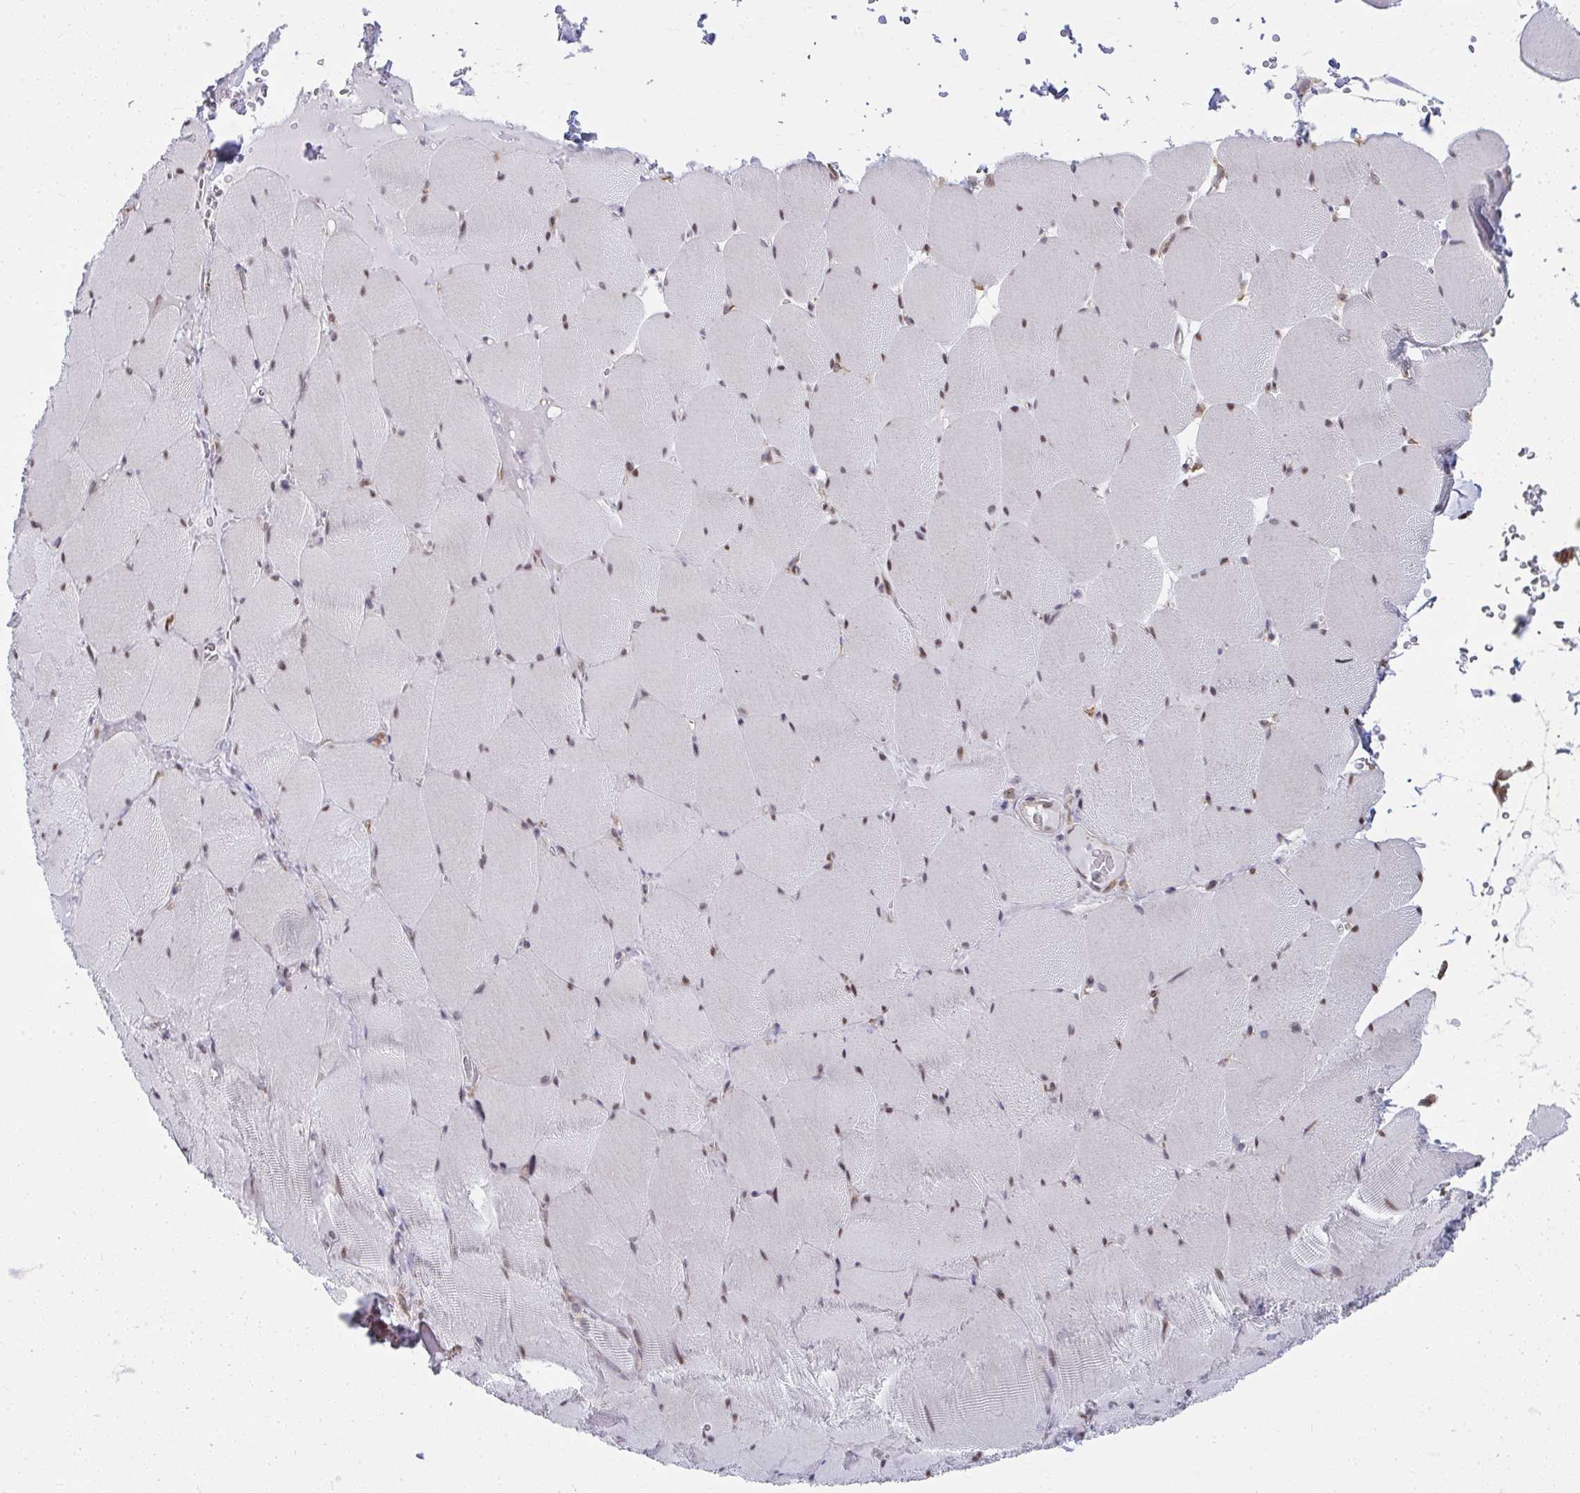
{"staining": {"intensity": "weak", "quantity": "<25%", "location": "nuclear"}, "tissue": "skeletal muscle", "cell_type": "Myocytes", "image_type": "normal", "snomed": [{"axis": "morphology", "description": "Normal tissue, NOS"}, {"axis": "topography", "description": "Skeletal muscle"}, {"axis": "topography", "description": "Head-Neck"}], "caption": "A micrograph of human skeletal muscle is negative for staining in myocytes. (IHC, brightfield microscopy, high magnification).", "gene": "NMNAT1", "patient": {"sex": "male", "age": 66}}